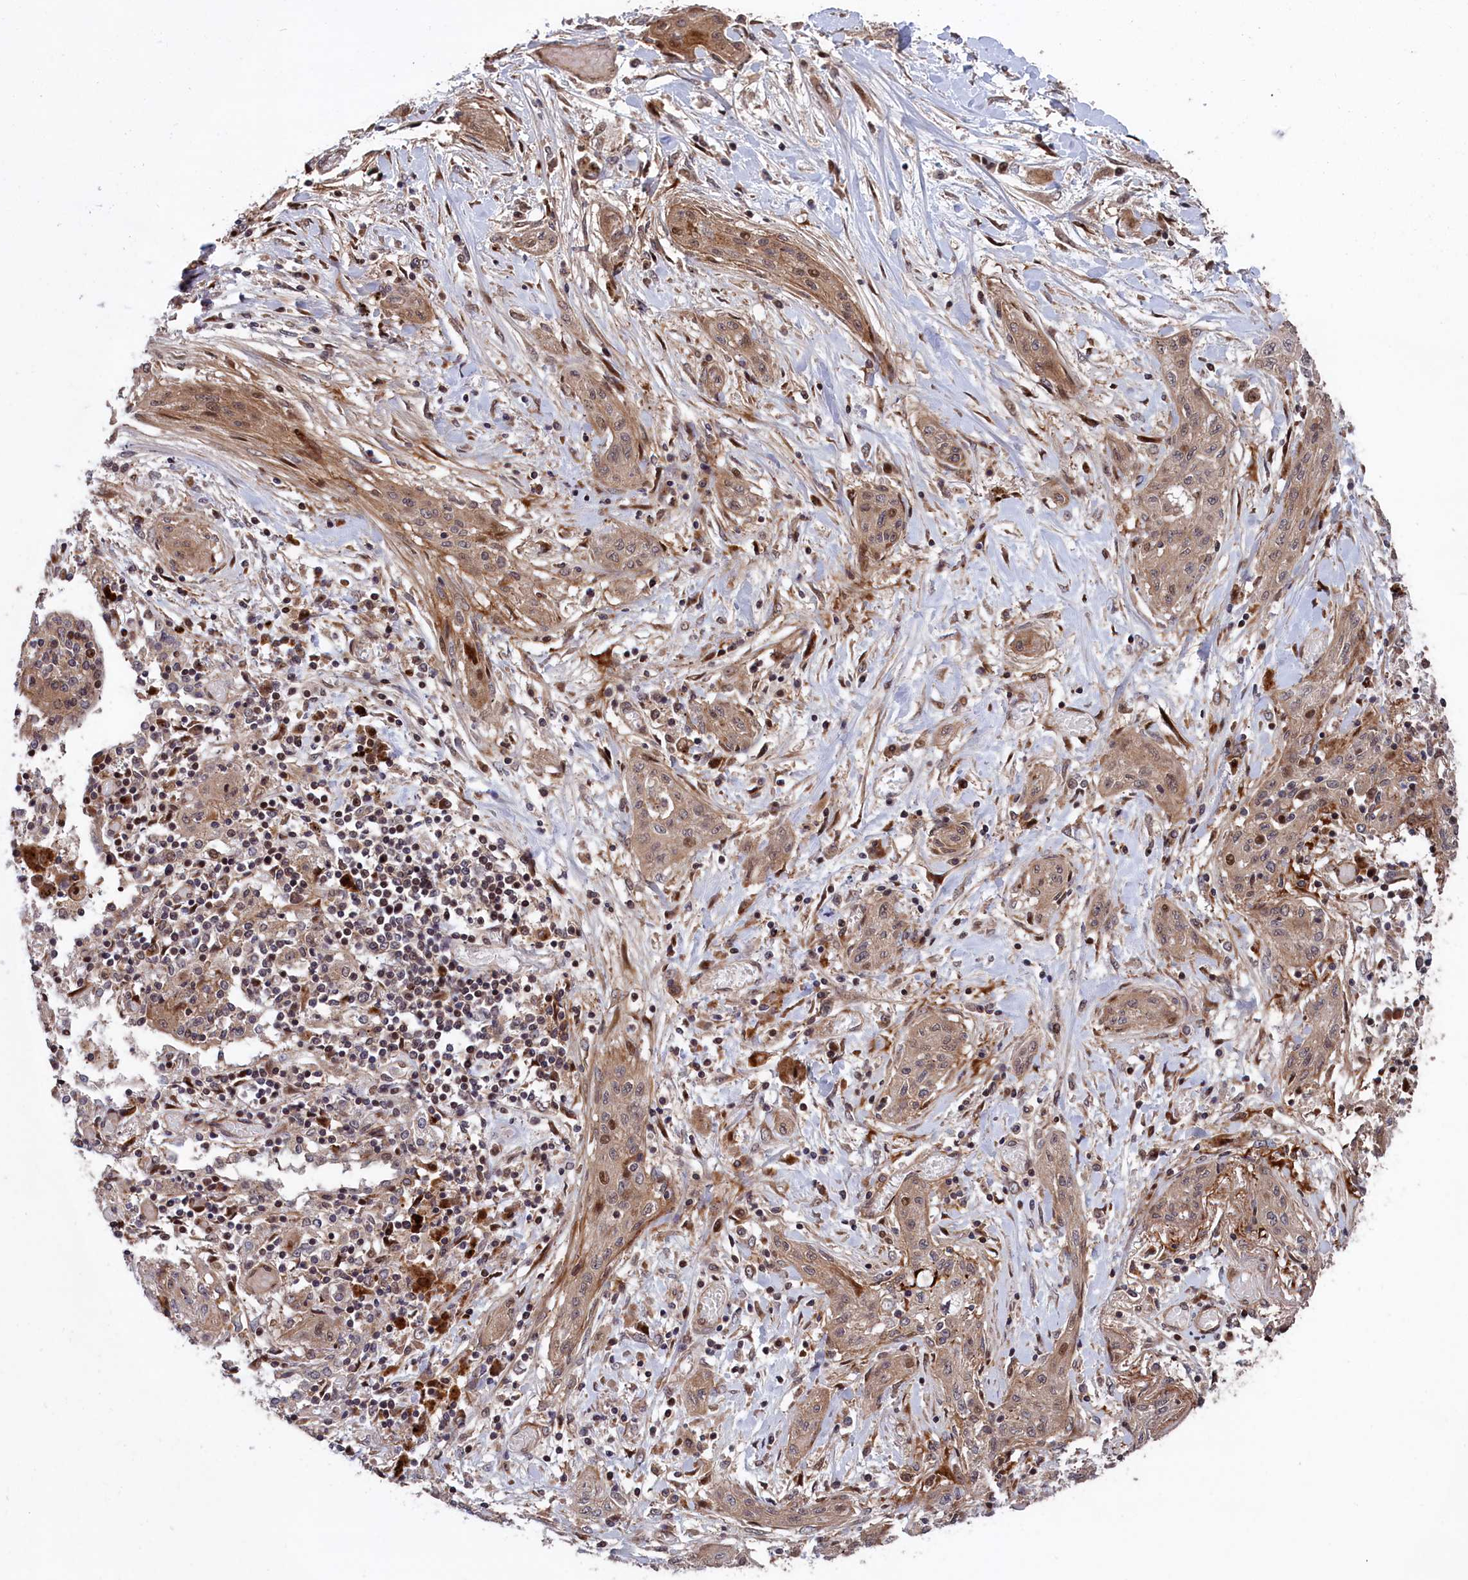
{"staining": {"intensity": "moderate", "quantity": "<25%", "location": "cytoplasmic/membranous,nuclear"}, "tissue": "lung cancer", "cell_type": "Tumor cells", "image_type": "cancer", "snomed": [{"axis": "morphology", "description": "Squamous cell carcinoma, NOS"}, {"axis": "topography", "description": "Lung"}], "caption": "This histopathology image demonstrates IHC staining of lung squamous cell carcinoma, with low moderate cytoplasmic/membranous and nuclear staining in about <25% of tumor cells.", "gene": "LSG1", "patient": {"sex": "female", "age": 47}}